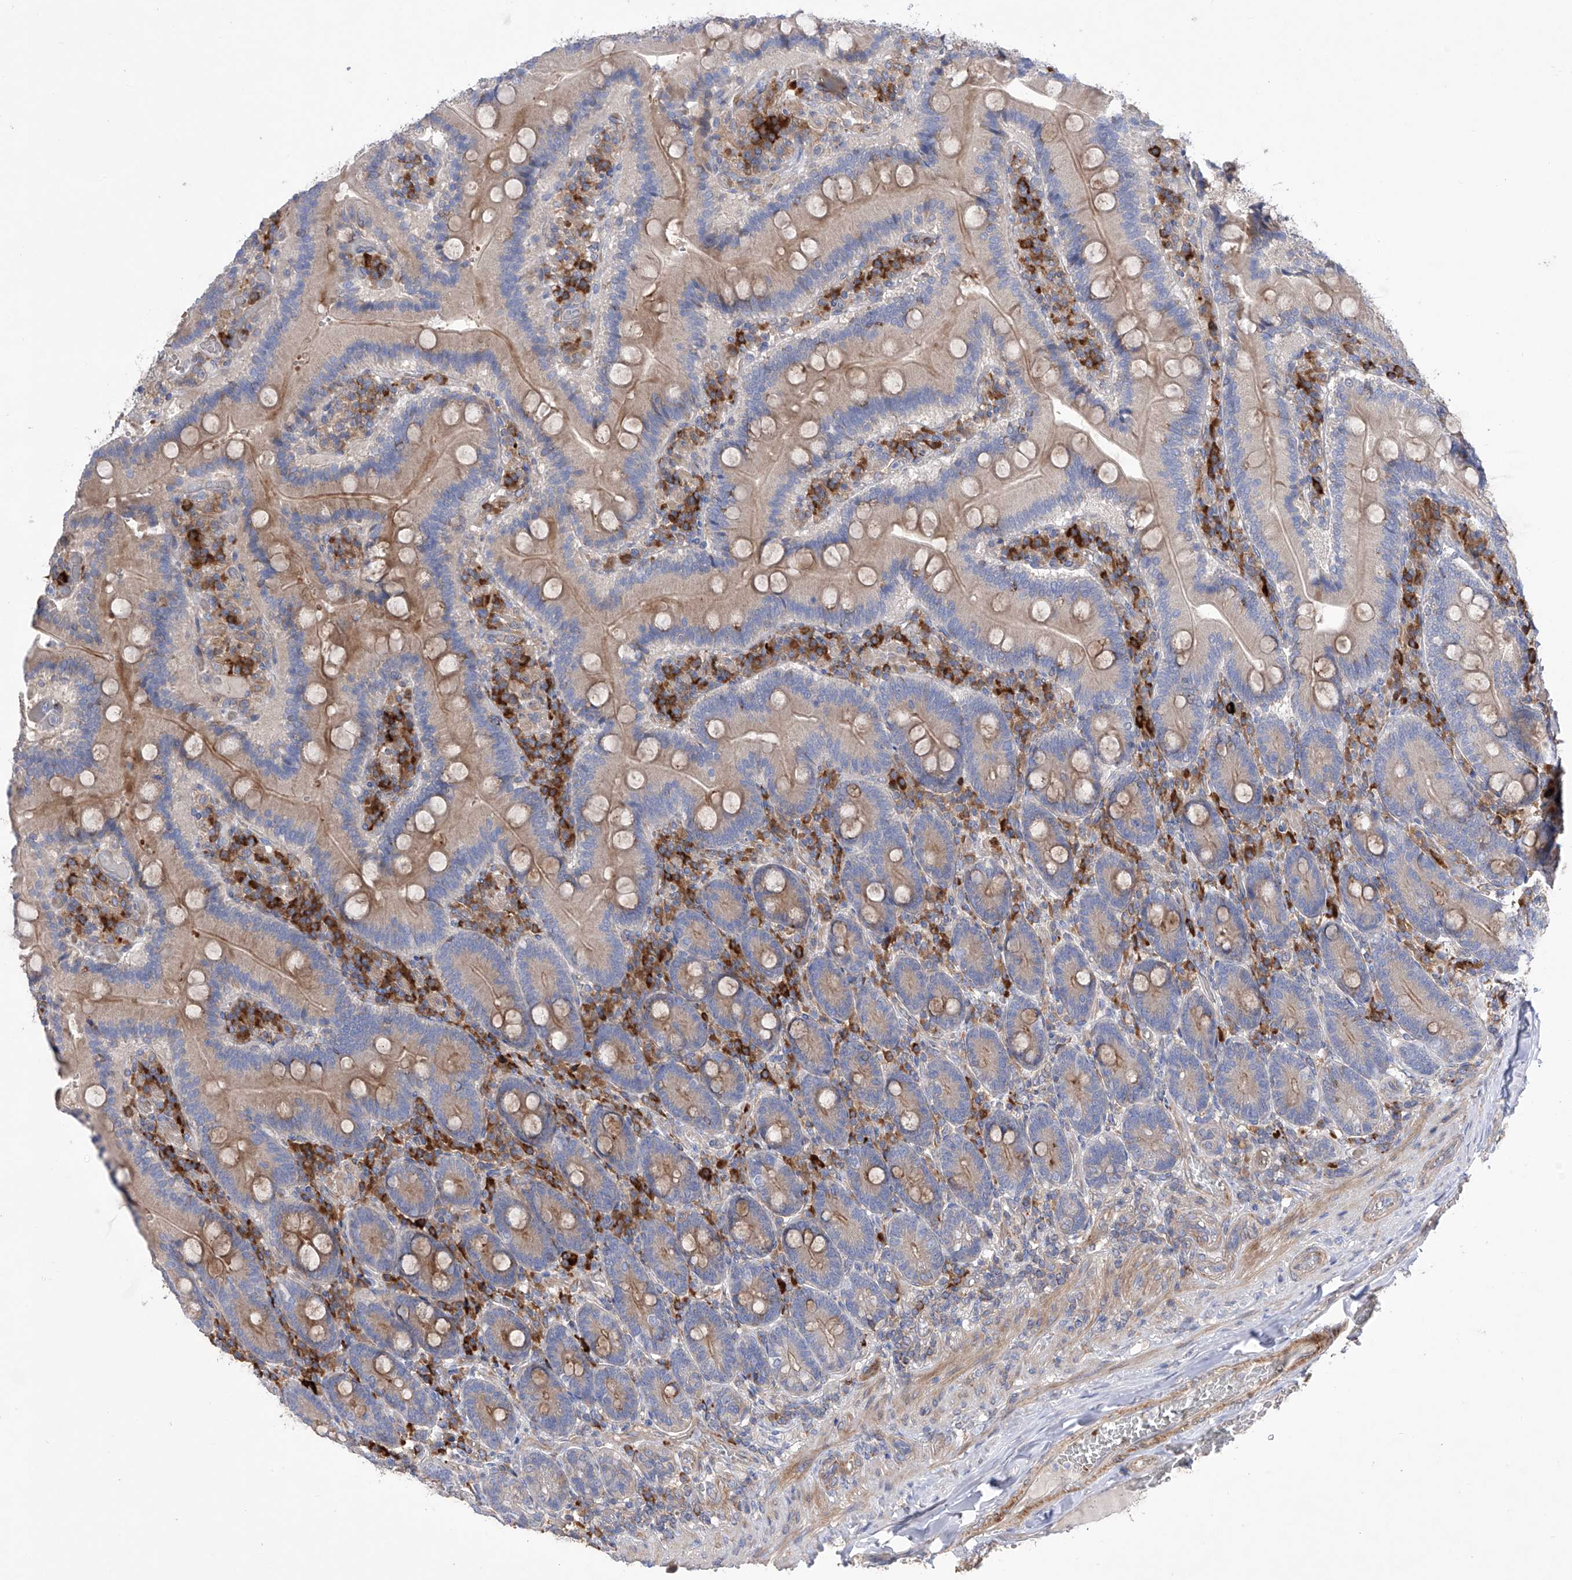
{"staining": {"intensity": "weak", "quantity": "25%-75%", "location": "cytoplasmic/membranous"}, "tissue": "duodenum", "cell_type": "Glandular cells", "image_type": "normal", "snomed": [{"axis": "morphology", "description": "Normal tissue, NOS"}, {"axis": "topography", "description": "Duodenum"}], "caption": "Protein expression by immunohistochemistry (IHC) reveals weak cytoplasmic/membranous staining in about 25%-75% of glandular cells in benign duodenum.", "gene": "NFATC4", "patient": {"sex": "female", "age": 62}}